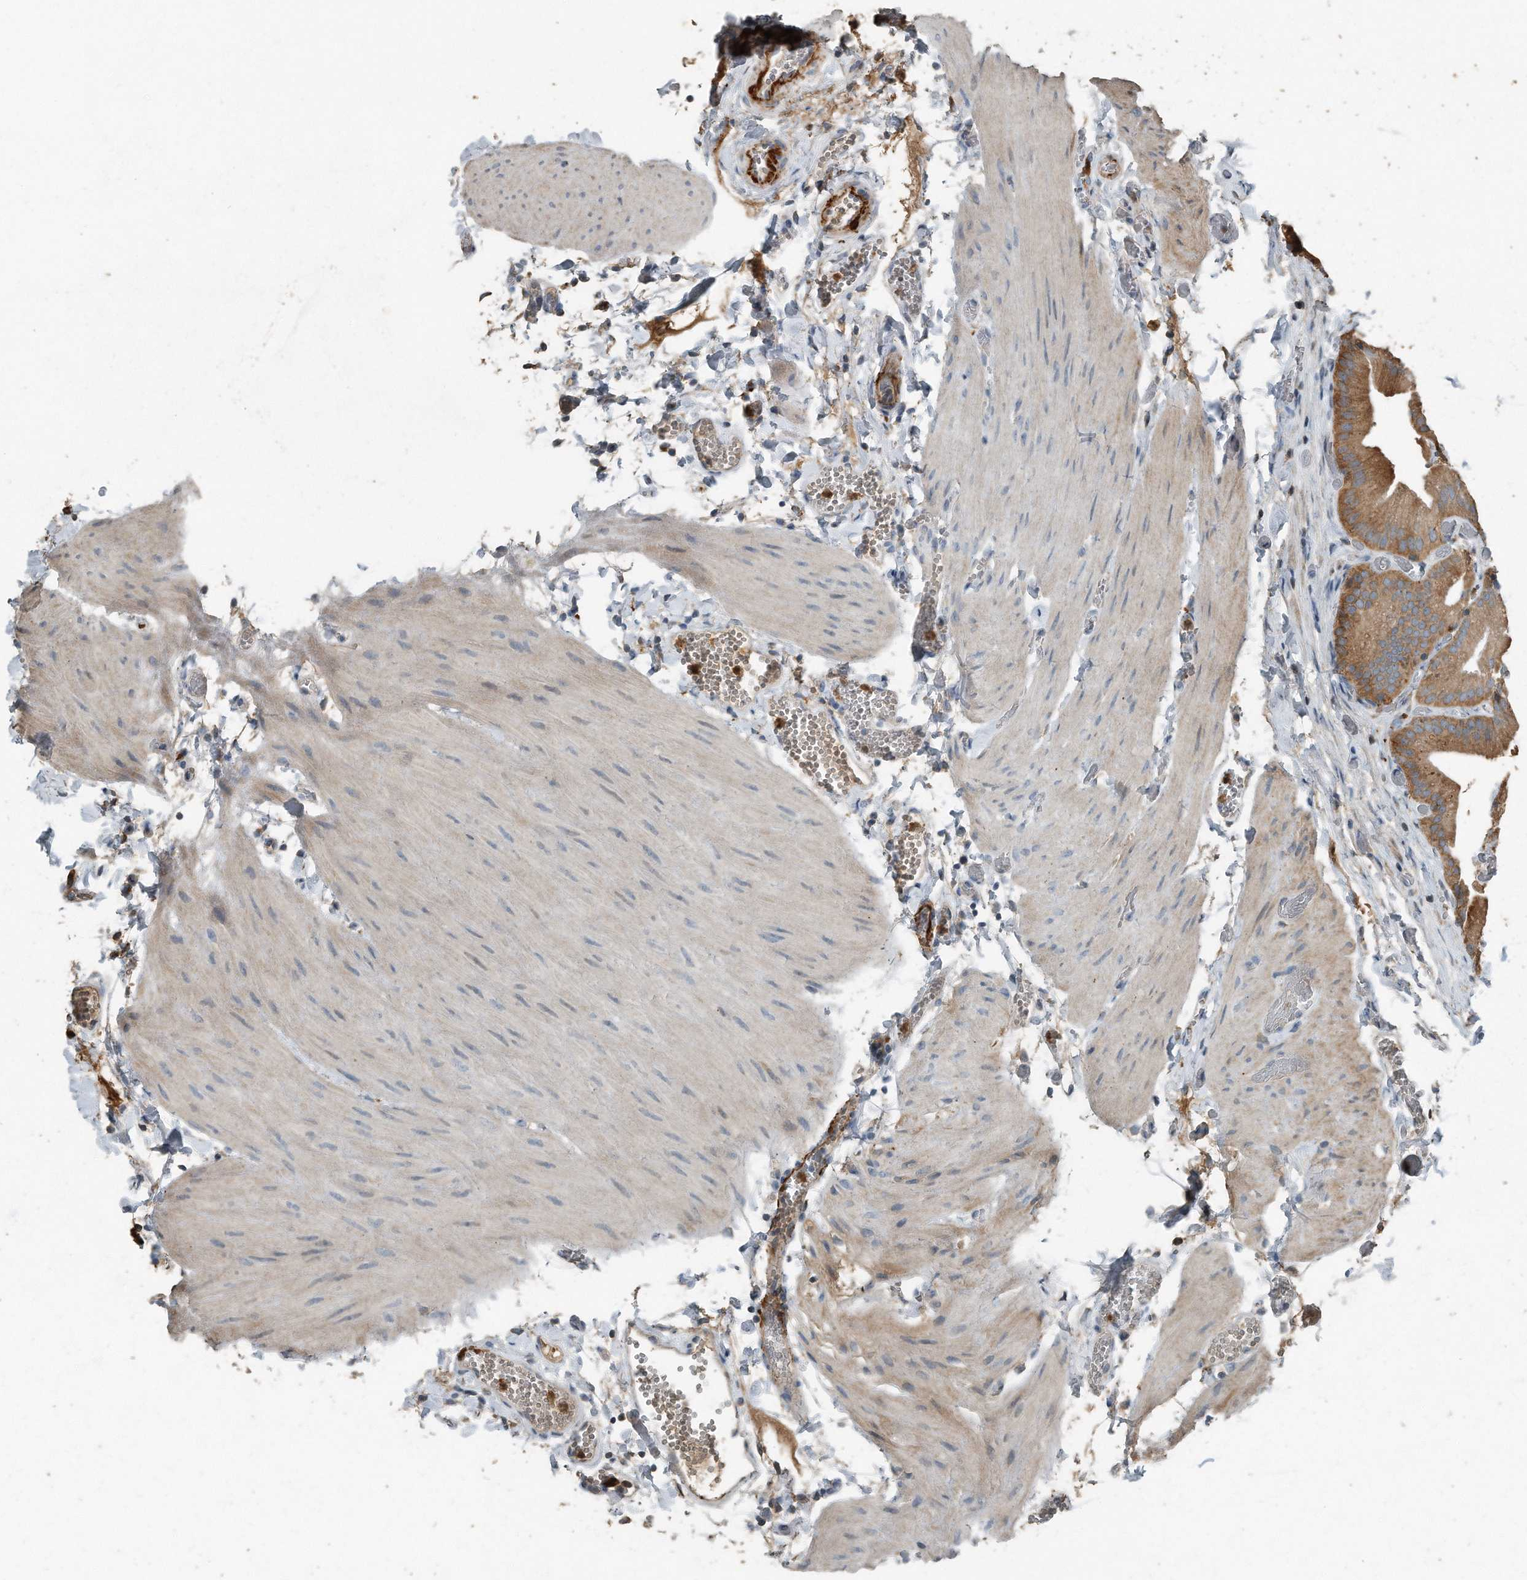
{"staining": {"intensity": "moderate", "quantity": ">75%", "location": "cytoplasmic/membranous"}, "tissue": "gallbladder", "cell_type": "Glandular cells", "image_type": "normal", "snomed": [{"axis": "morphology", "description": "Normal tissue, NOS"}, {"axis": "topography", "description": "Gallbladder"}], "caption": "A brown stain shows moderate cytoplasmic/membranous staining of a protein in glandular cells of normal gallbladder.", "gene": "C9", "patient": {"sex": "female", "age": 64}}